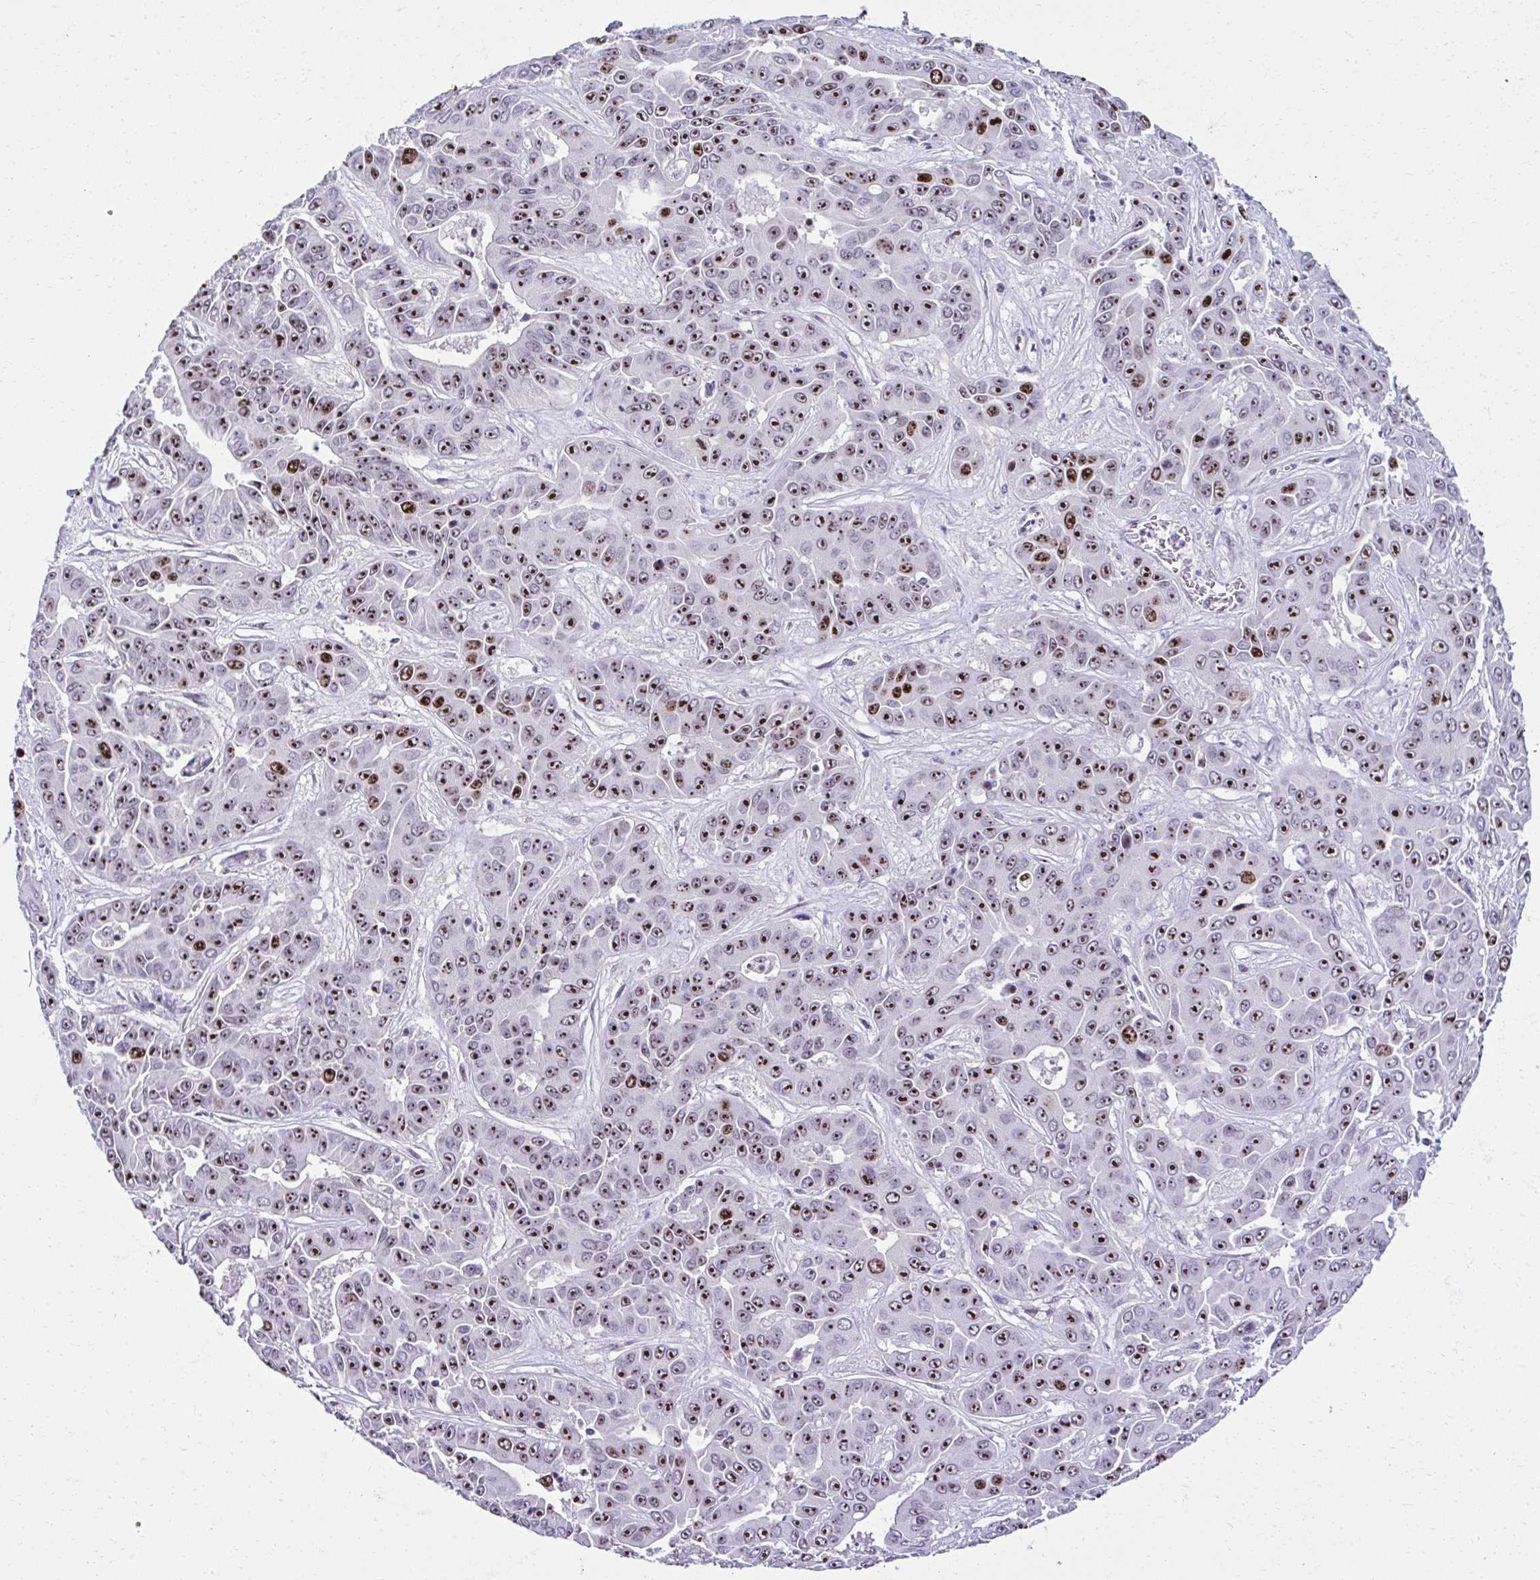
{"staining": {"intensity": "strong", "quantity": ">75%", "location": "nuclear"}, "tissue": "liver cancer", "cell_type": "Tumor cells", "image_type": "cancer", "snomed": [{"axis": "morphology", "description": "Cholangiocarcinoma"}, {"axis": "topography", "description": "Liver"}], "caption": "There is high levels of strong nuclear staining in tumor cells of liver cancer (cholangiocarcinoma), as demonstrated by immunohistochemical staining (brown color).", "gene": "CEP72", "patient": {"sex": "female", "age": 52}}